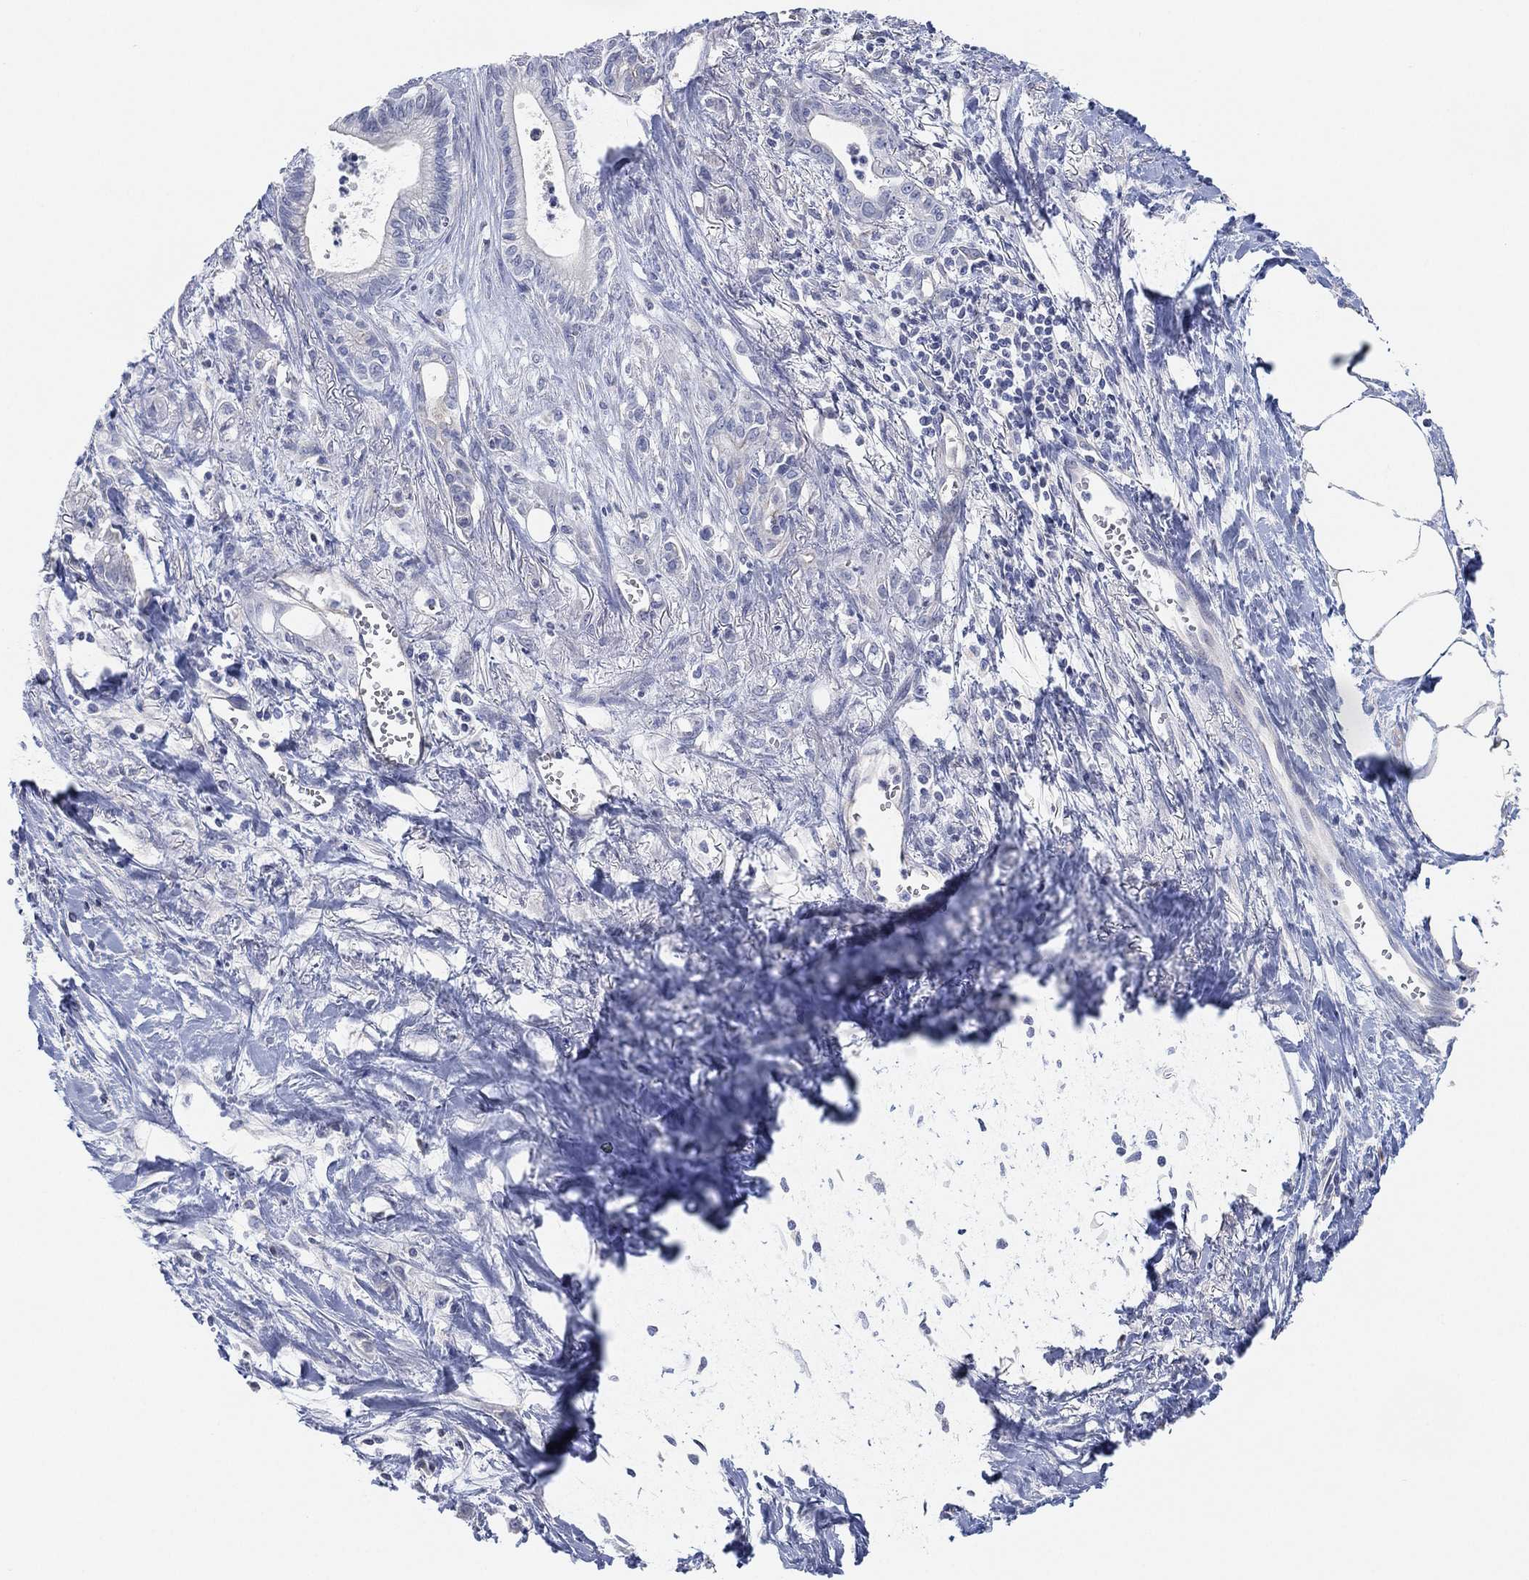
{"staining": {"intensity": "negative", "quantity": "none", "location": "none"}, "tissue": "pancreatic cancer", "cell_type": "Tumor cells", "image_type": "cancer", "snomed": [{"axis": "morphology", "description": "Adenocarcinoma, NOS"}, {"axis": "topography", "description": "Pancreas"}], "caption": "Immunohistochemical staining of pancreatic adenocarcinoma exhibits no significant positivity in tumor cells.", "gene": "CFTR", "patient": {"sex": "male", "age": 71}}